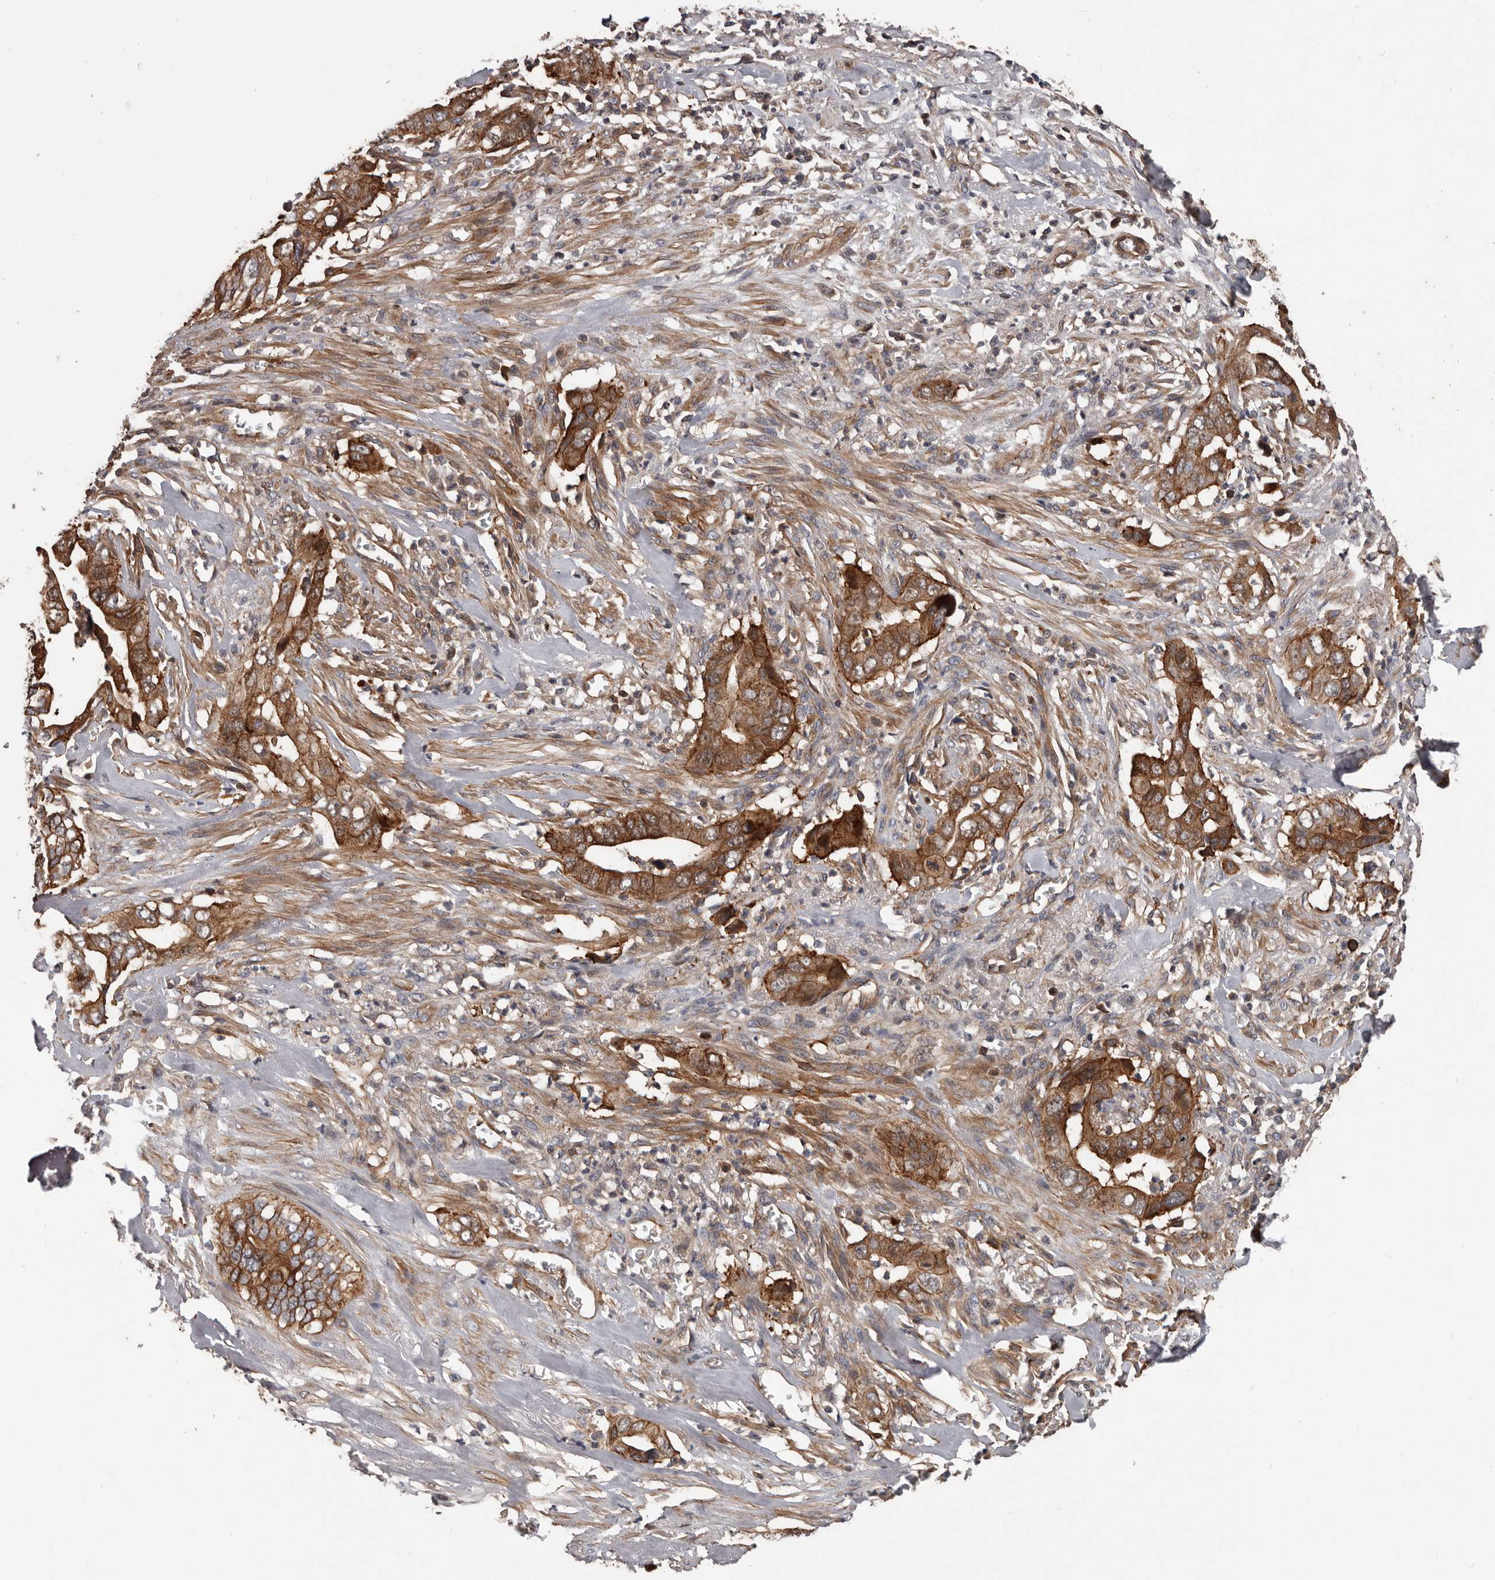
{"staining": {"intensity": "strong", "quantity": ">75%", "location": "cytoplasmic/membranous"}, "tissue": "liver cancer", "cell_type": "Tumor cells", "image_type": "cancer", "snomed": [{"axis": "morphology", "description": "Cholangiocarcinoma"}, {"axis": "topography", "description": "Liver"}], "caption": "Protein staining displays strong cytoplasmic/membranous expression in approximately >75% of tumor cells in liver cancer.", "gene": "PNRC2", "patient": {"sex": "female", "age": 79}}